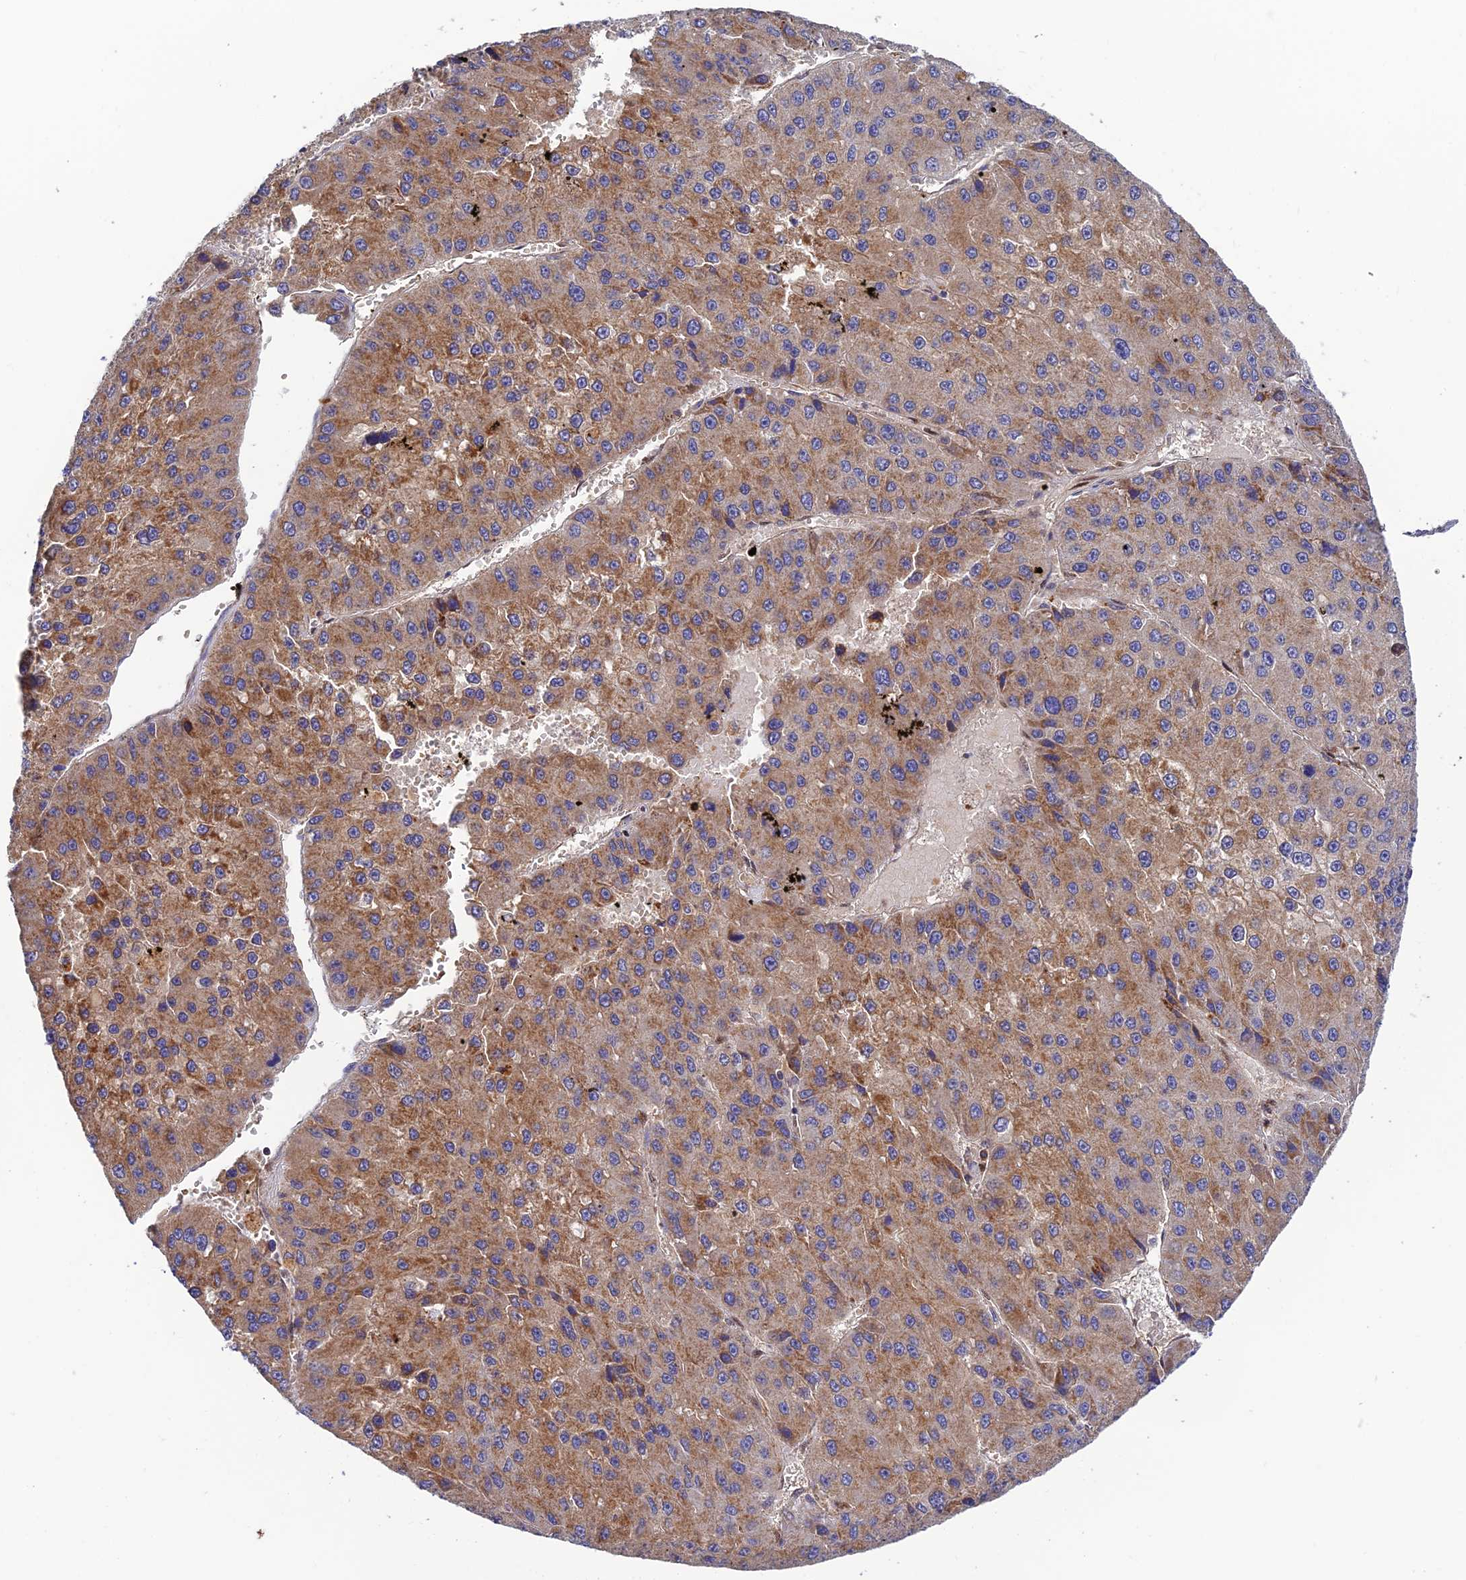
{"staining": {"intensity": "moderate", "quantity": "25%-75%", "location": "cytoplasmic/membranous"}, "tissue": "liver cancer", "cell_type": "Tumor cells", "image_type": "cancer", "snomed": [{"axis": "morphology", "description": "Carcinoma, Hepatocellular, NOS"}, {"axis": "topography", "description": "Liver"}], "caption": "Protein expression analysis of liver cancer (hepatocellular carcinoma) demonstrates moderate cytoplasmic/membranous positivity in about 25%-75% of tumor cells. The staining was performed using DAB, with brown indicating positive protein expression. Nuclei are stained blue with hematoxylin.", "gene": "PODNL1", "patient": {"sex": "female", "age": 73}}